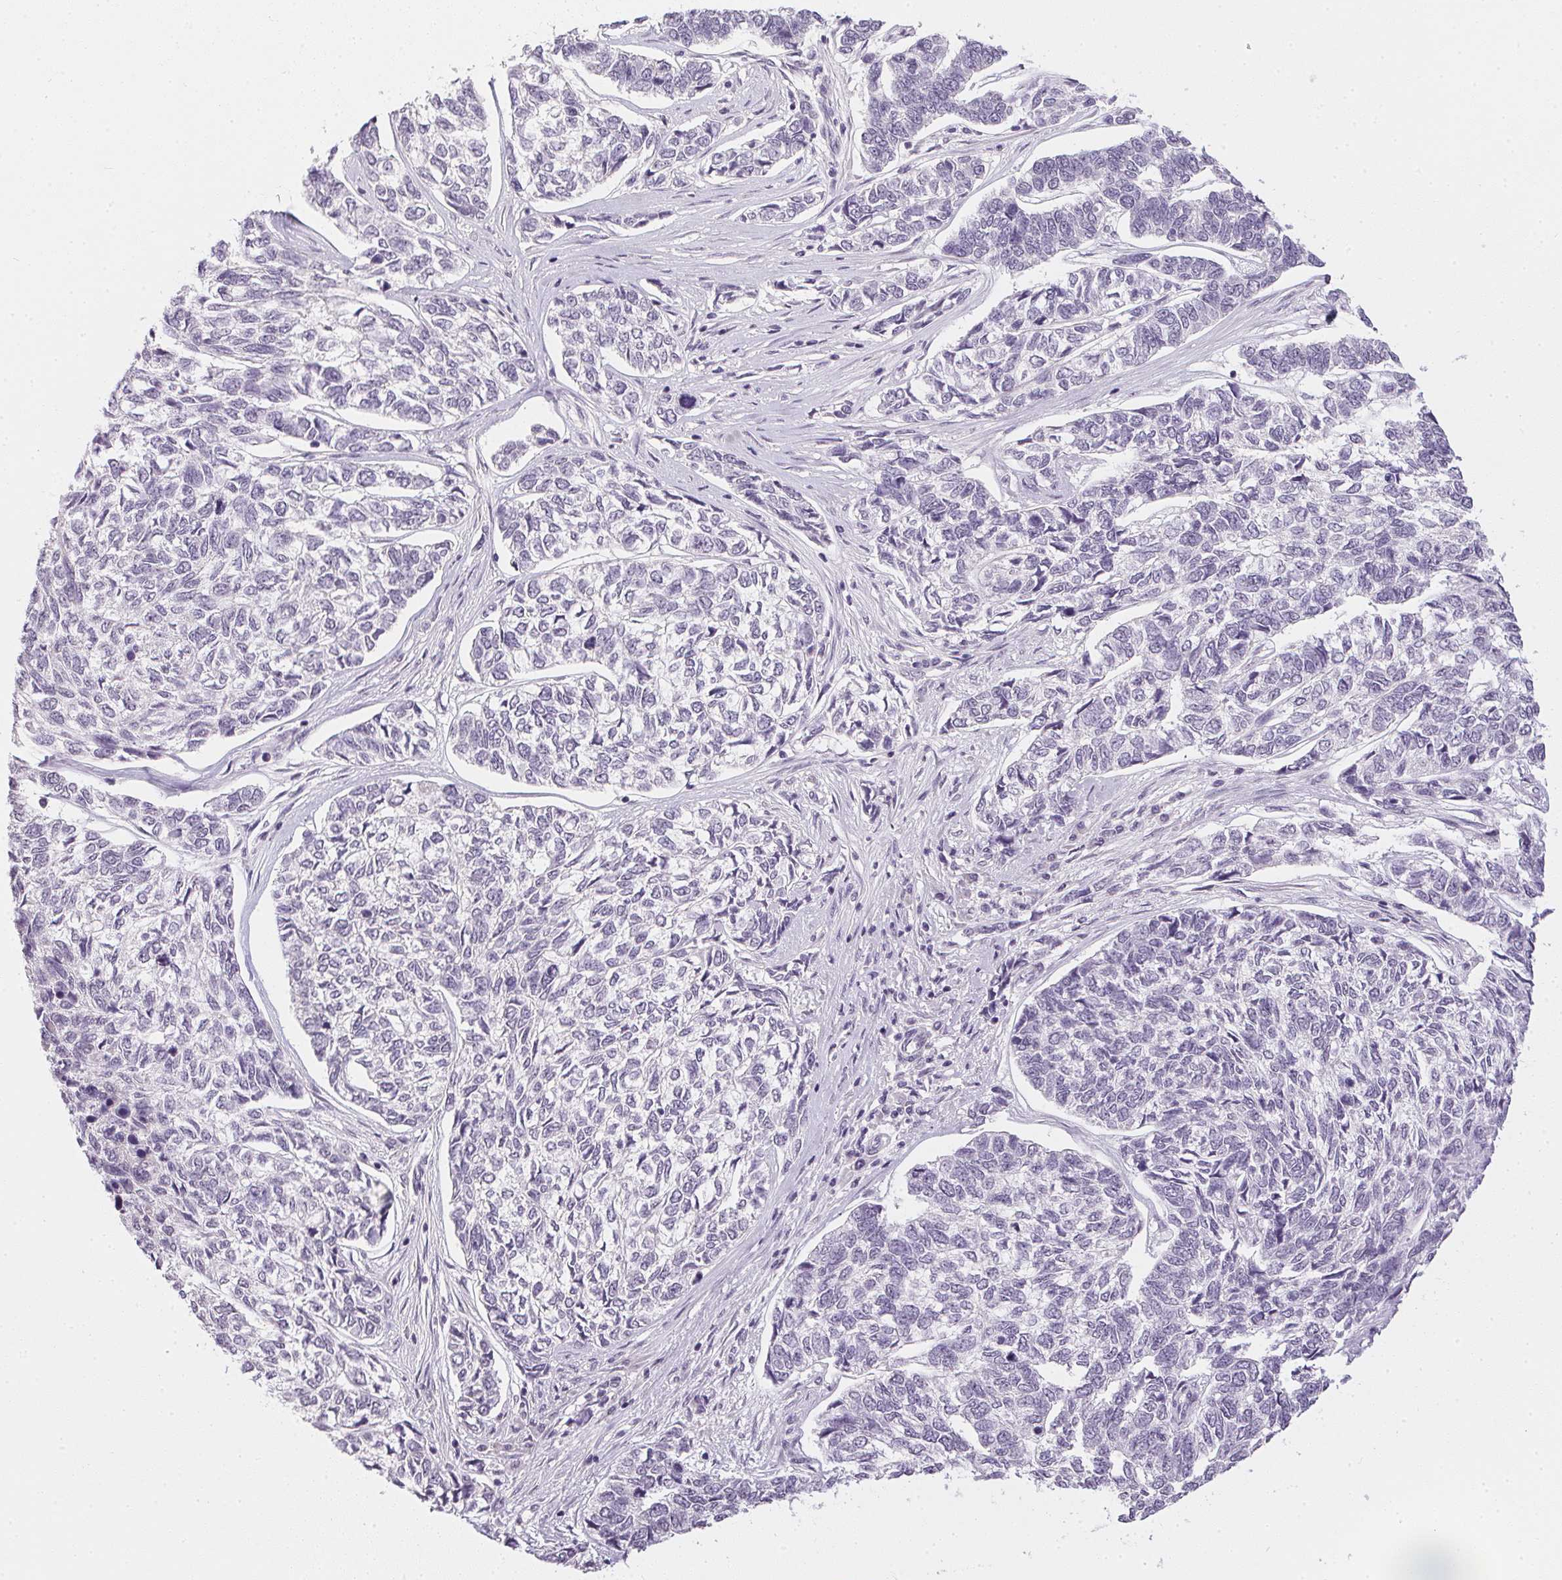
{"staining": {"intensity": "negative", "quantity": "none", "location": "none"}, "tissue": "skin cancer", "cell_type": "Tumor cells", "image_type": "cancer", "snomed": [{"axis": "morphology", "description": "Basal cell carcinoma"}, {"axis": "topography", "description": "Skin"}], "caption": "Skin basal cell carcinoma was stained to show a protein in brown. There is no significant positivity in tumor cells.", "gene": "PPY", "patient": {"sex": "female", "age": 65}}